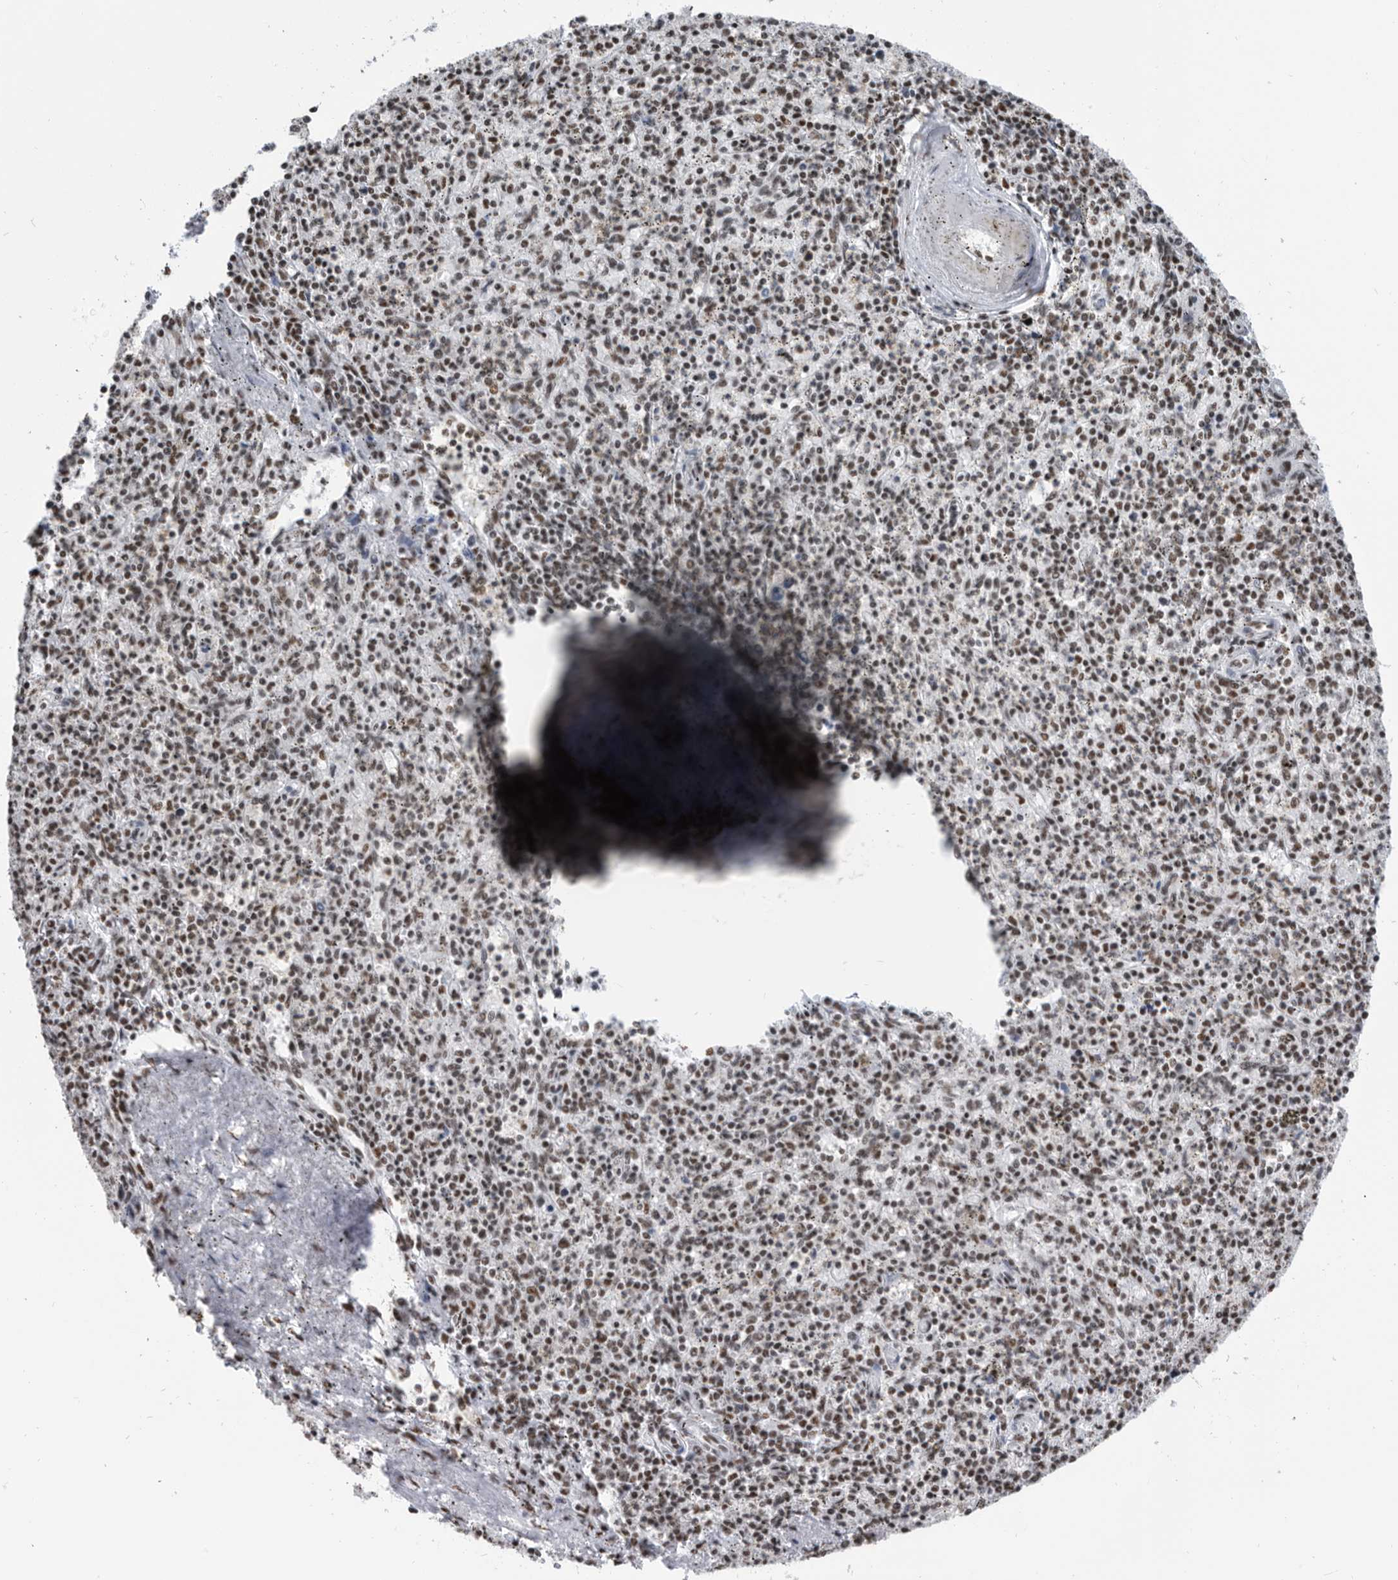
{"staining": {"intensity": "moderate", "quantity": ">75%", "location": "nuclear"}, "tissue": "spleen", "cell_type": "Cells in red pulp", "image_type": "normal", "snomed": [{"axis": "morphology", "description": "Normal tissue, NOS"}, {"axis": "topography", "description": "Spleen"}], "caption": "There is medium levels of moderate nuclear positivity in cells in red pulp of normal spleen, as demonstrated by immunohistochemical staining (brown color).", "gene": "SF3A1", "patient": {"sex": "male", "age": 72}}